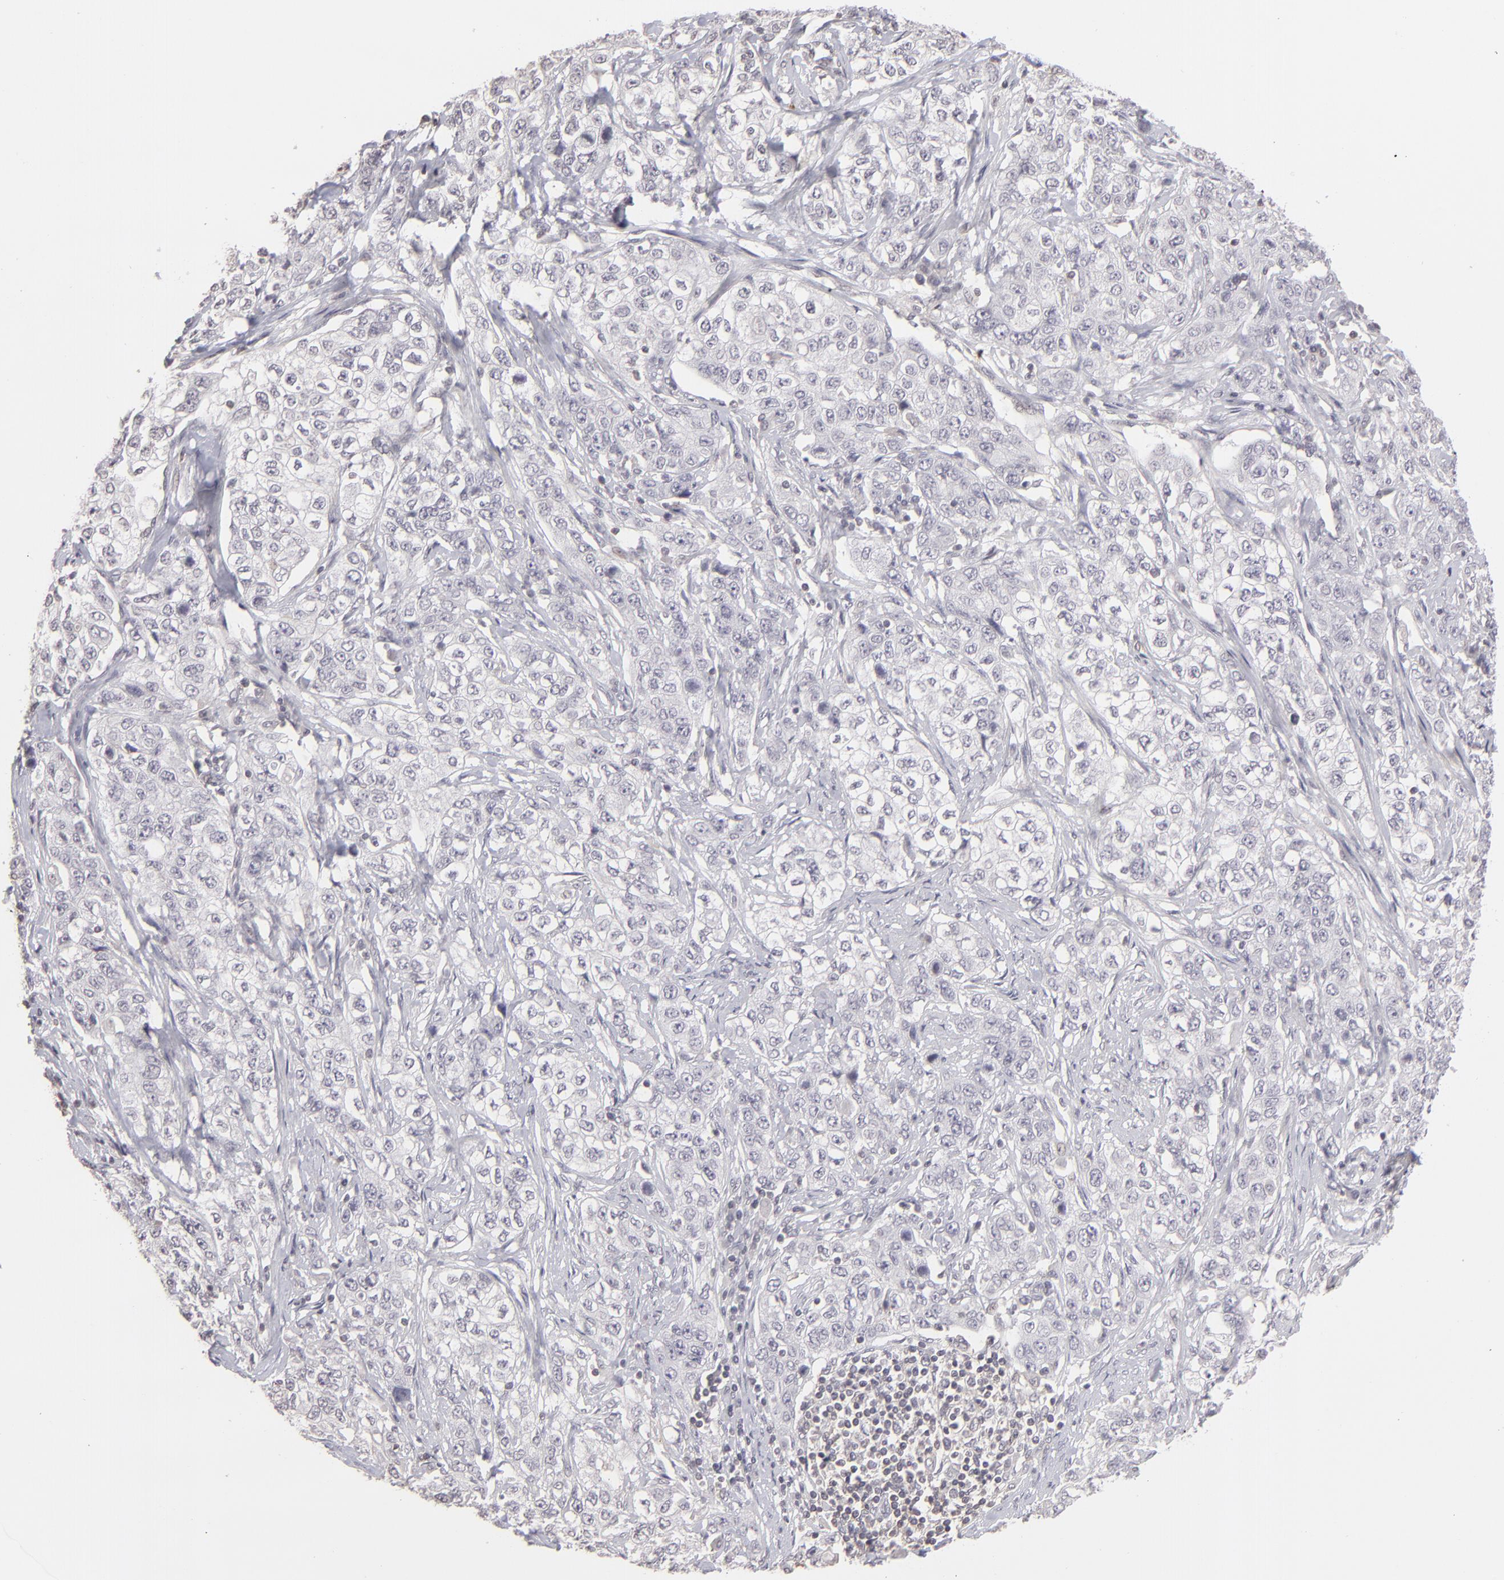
{"staining": {"intensity": "negative", "quantity": "none", "location": "none"}, "tissue": "stomach cancer", "cell_type": "Tumor cells", "image_type": "cancer", "snomed": [{"axis": "morphology", "description": "Adenocarcinoma, NOS"}, {"axis": "topography", "description": "Stomach"}], "caption": "Immunohistochemistry (IHC) of human stomach cancer (adenocarcinoma) displays no positivity in tumor cells.", "gene": "CLDN2", "patient": {"sex": "male", "age": 48}}